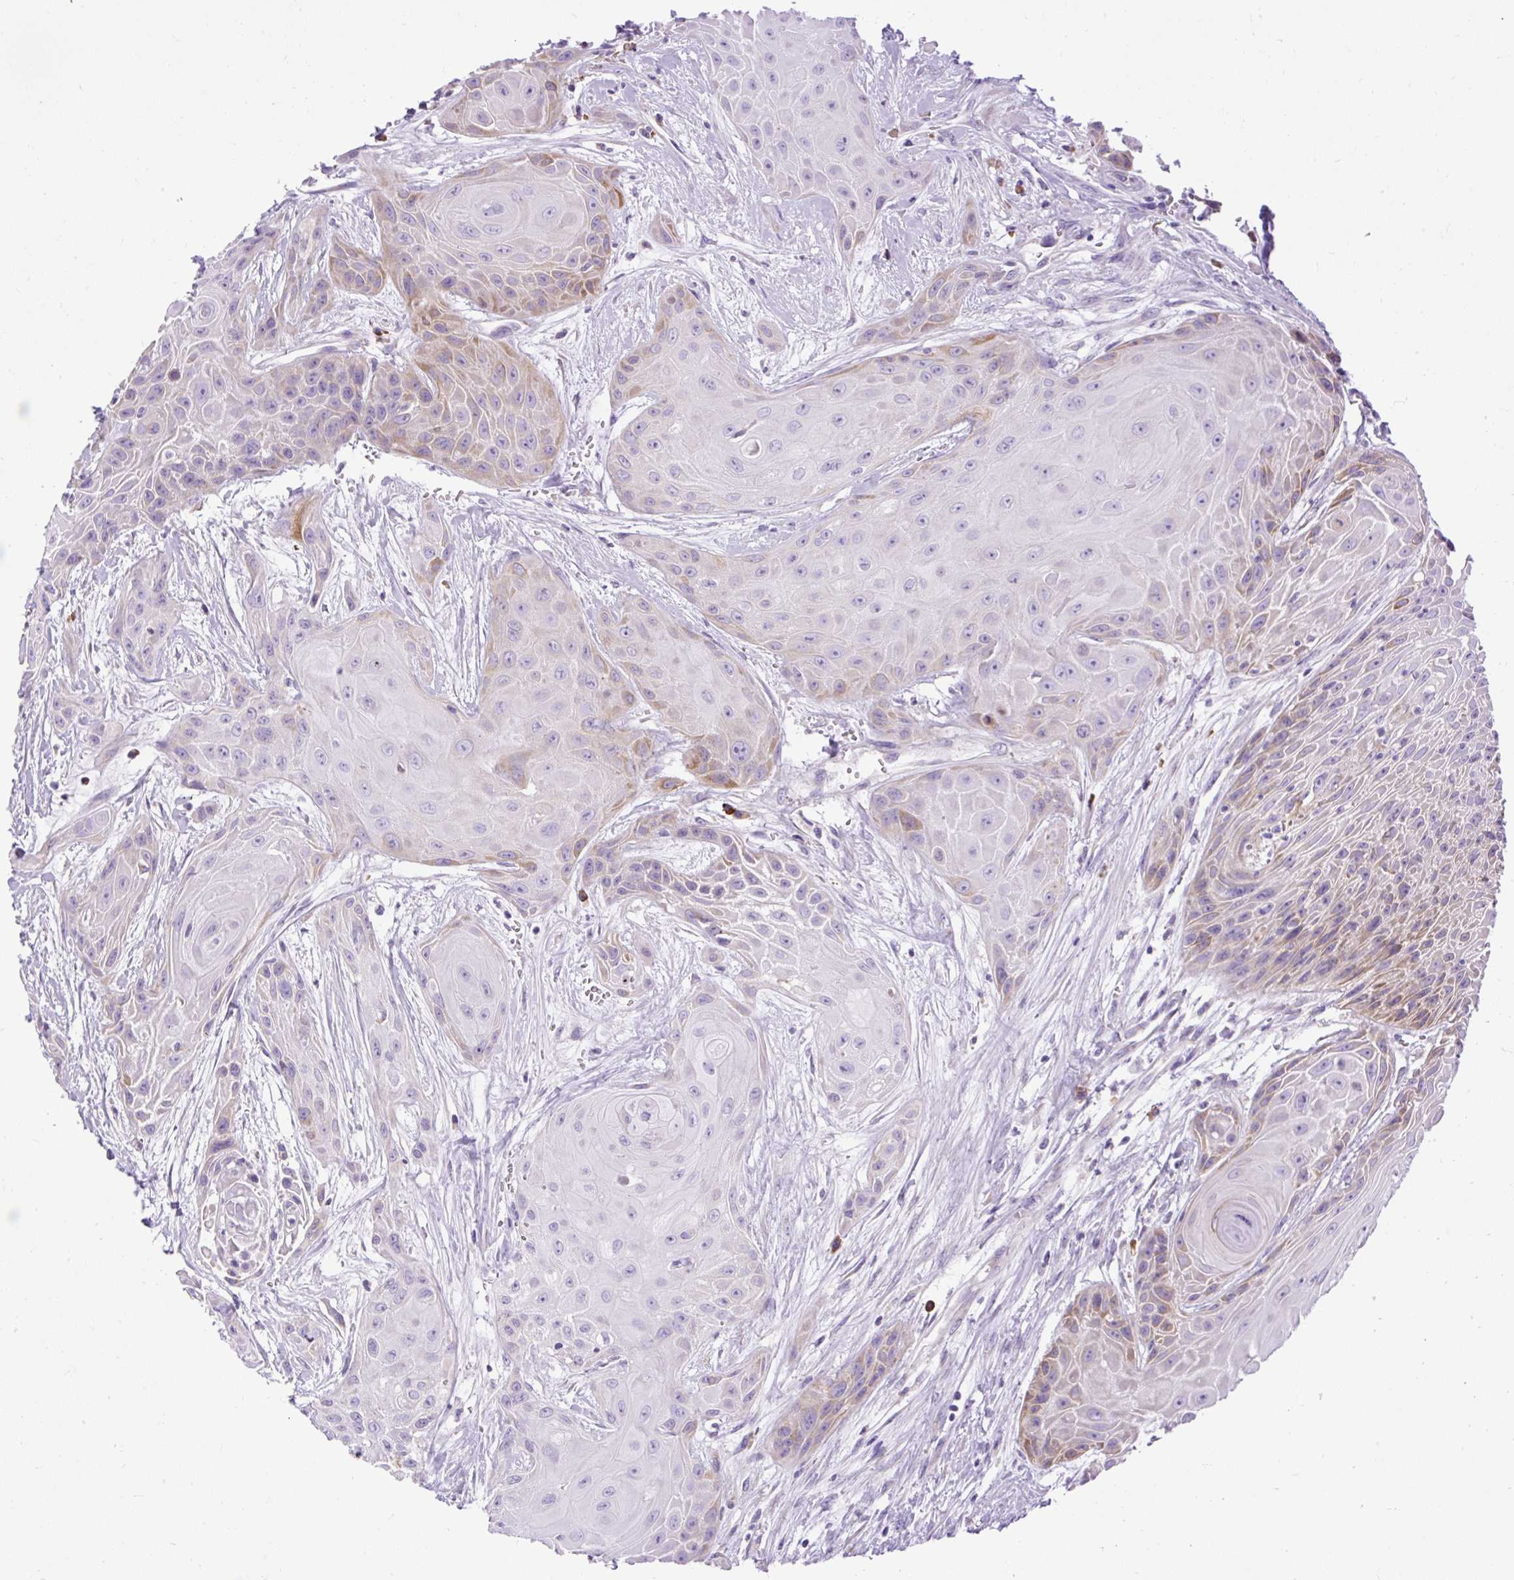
{"staining": {"intensity": "weak", "quantity": "<25%", "location": "cytoplasmic/membranous"}, "tissue": "head and neck cancer", "cell_type": "Tumor cells", "image_type": "cancer", "snomed": [{"axis": "morphology", "description": "Squamous cell carcinoma, NOS"}, {"axis": "topography", "description": "Head-Neck"}], "caption": "Tumor cells show no significant positivity in head and neck cancer (squamous cell carcinoma).", "gene": "SYBU", "patient": {"sex": "female", "age": 73}}